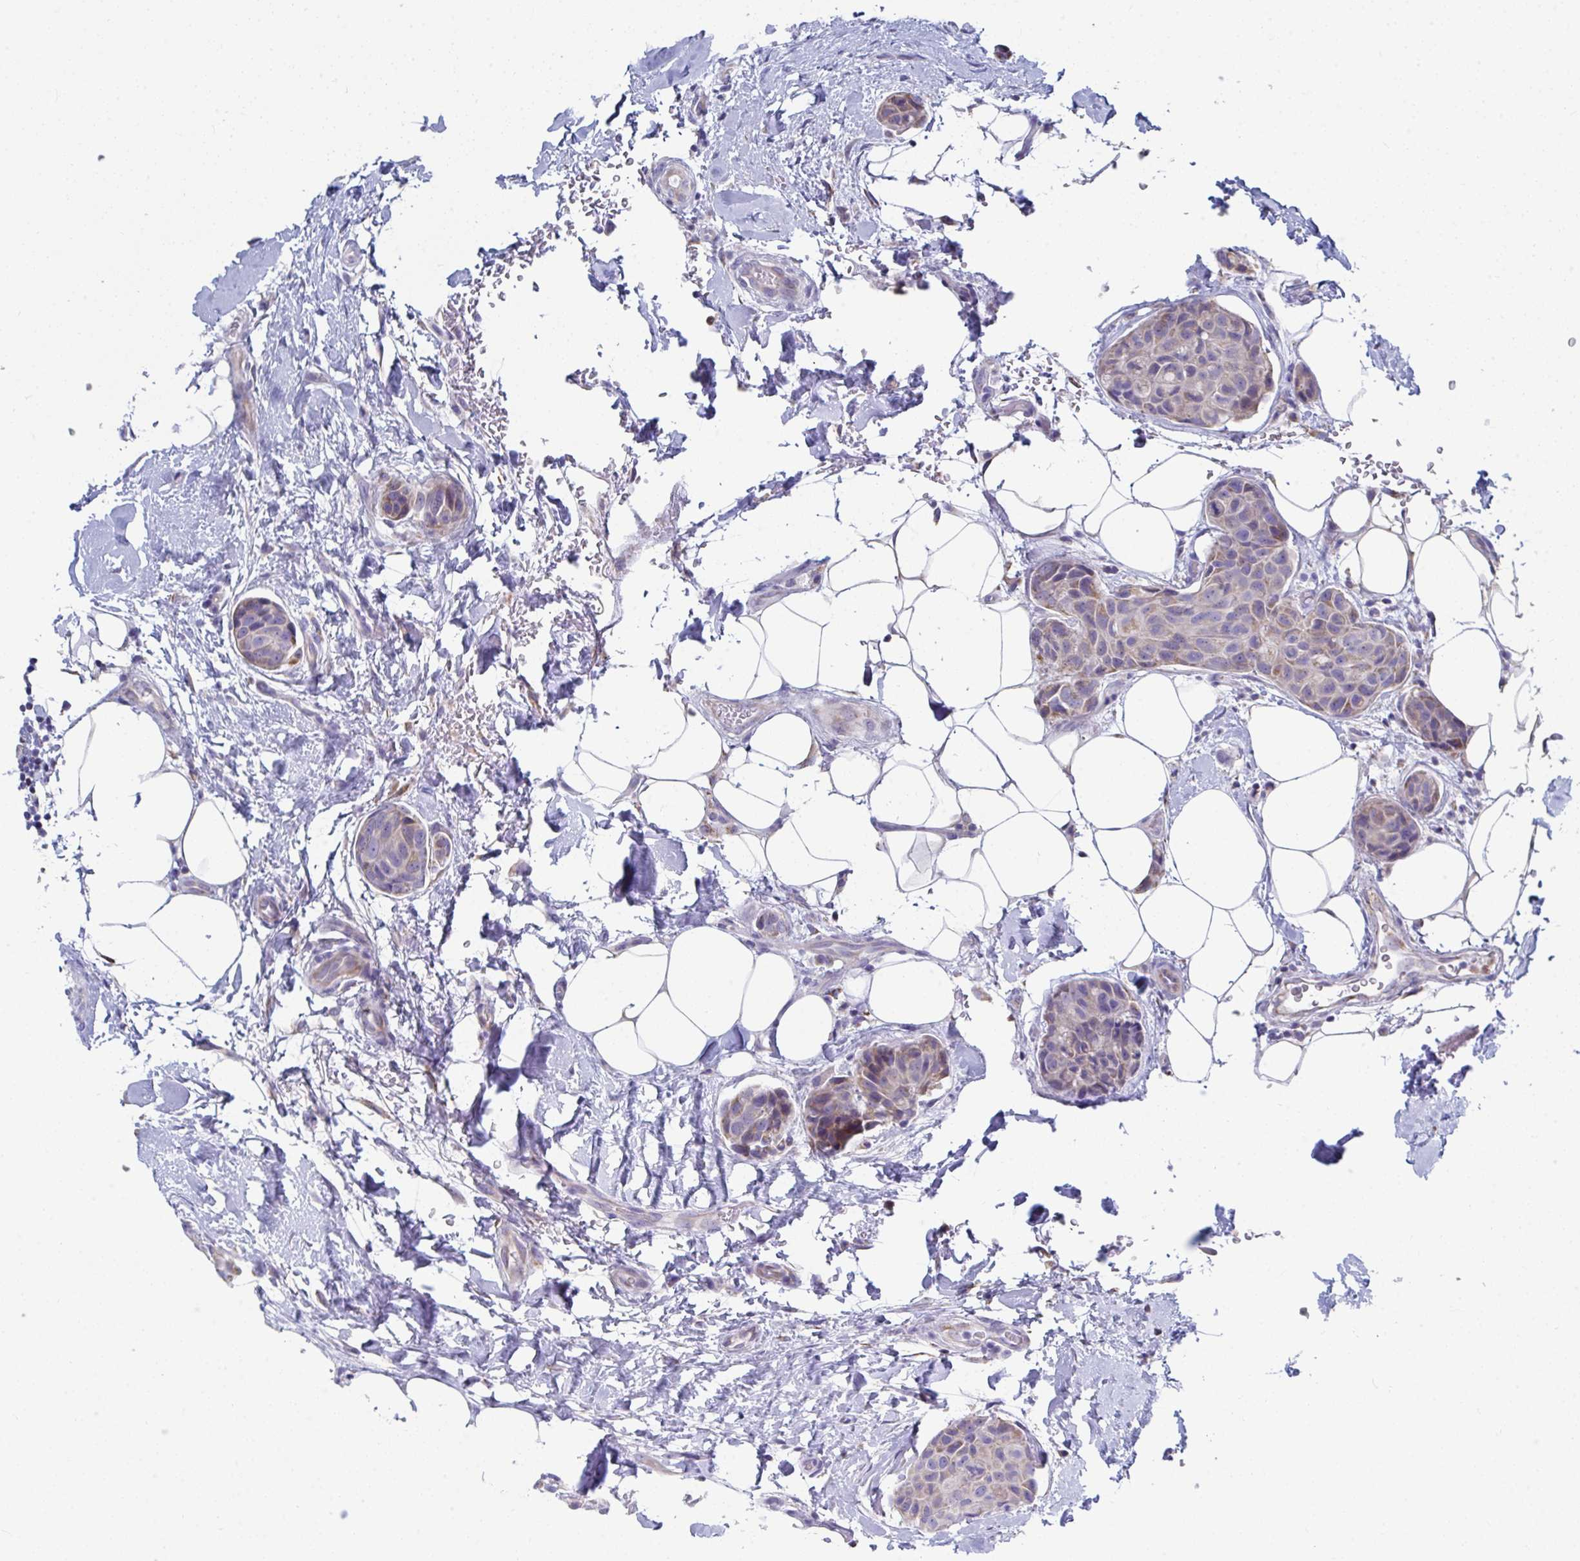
{"staining": {"intensity": "weak", "quantity": "25%-75%", "location": "cytoplasmic/membranous"}, "tissue": "breast cancer", "cell_type": "Tumor cells", "image_type": "cancer", "snomed": [{"axis": "morphology", "description": "Duct carcinoma"}, {"axis": "topography", "description": "Breast"}, {"axis": "topography", "description": "Lymph node"}], "caption": "Immunohistochemistry of human invasive ductal carcinoma (breast) reveals low levels of weak cytoplasmic/membranous positivity in approximately 25%-75% of tumor cells. Ihc stains the protein of interest in brown and the nuclei are stained blue.", "gene": "MGAM2", "patient": {"sex": "female", "age": 80}}